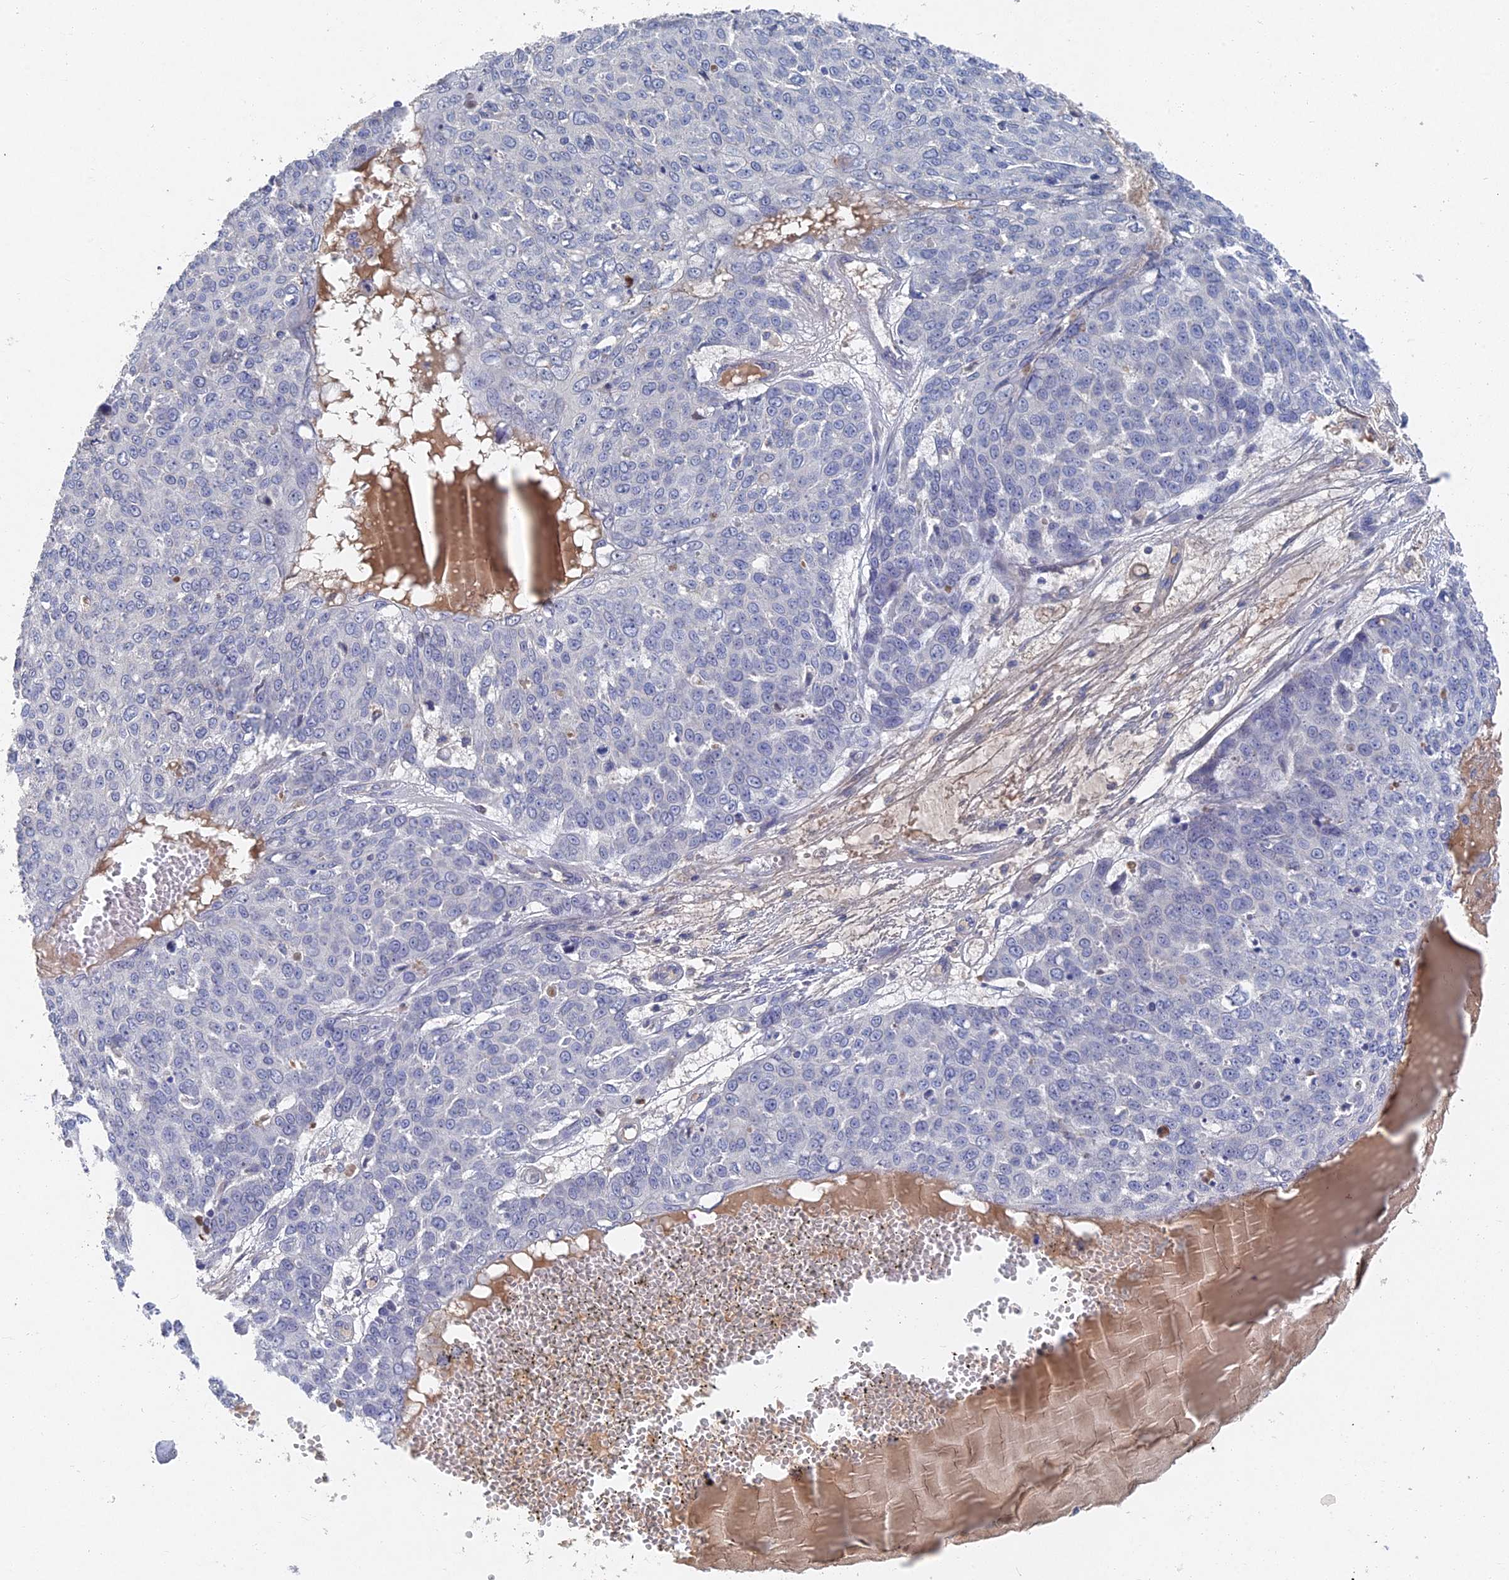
{"staining": {"intensity": "negative", "quantity": "none", "location": "none"}, "tissue": "skin cancer", "cell_type": "Tumor cells", "image_type": "cancer", "snomed": [{"axis": "morphology", "description": "Squamous cell carcinoma, NOS"}, {"axis": "topography", "description": "Skin"}], "caption": "An immunohistochemistry image of skin squamous cell carcinoma is shown. There is no staining in tumor cells of skin squamous cell carcinoma.", "gene": "GNA15", "patient": {"sex": "male", "age": 71}}